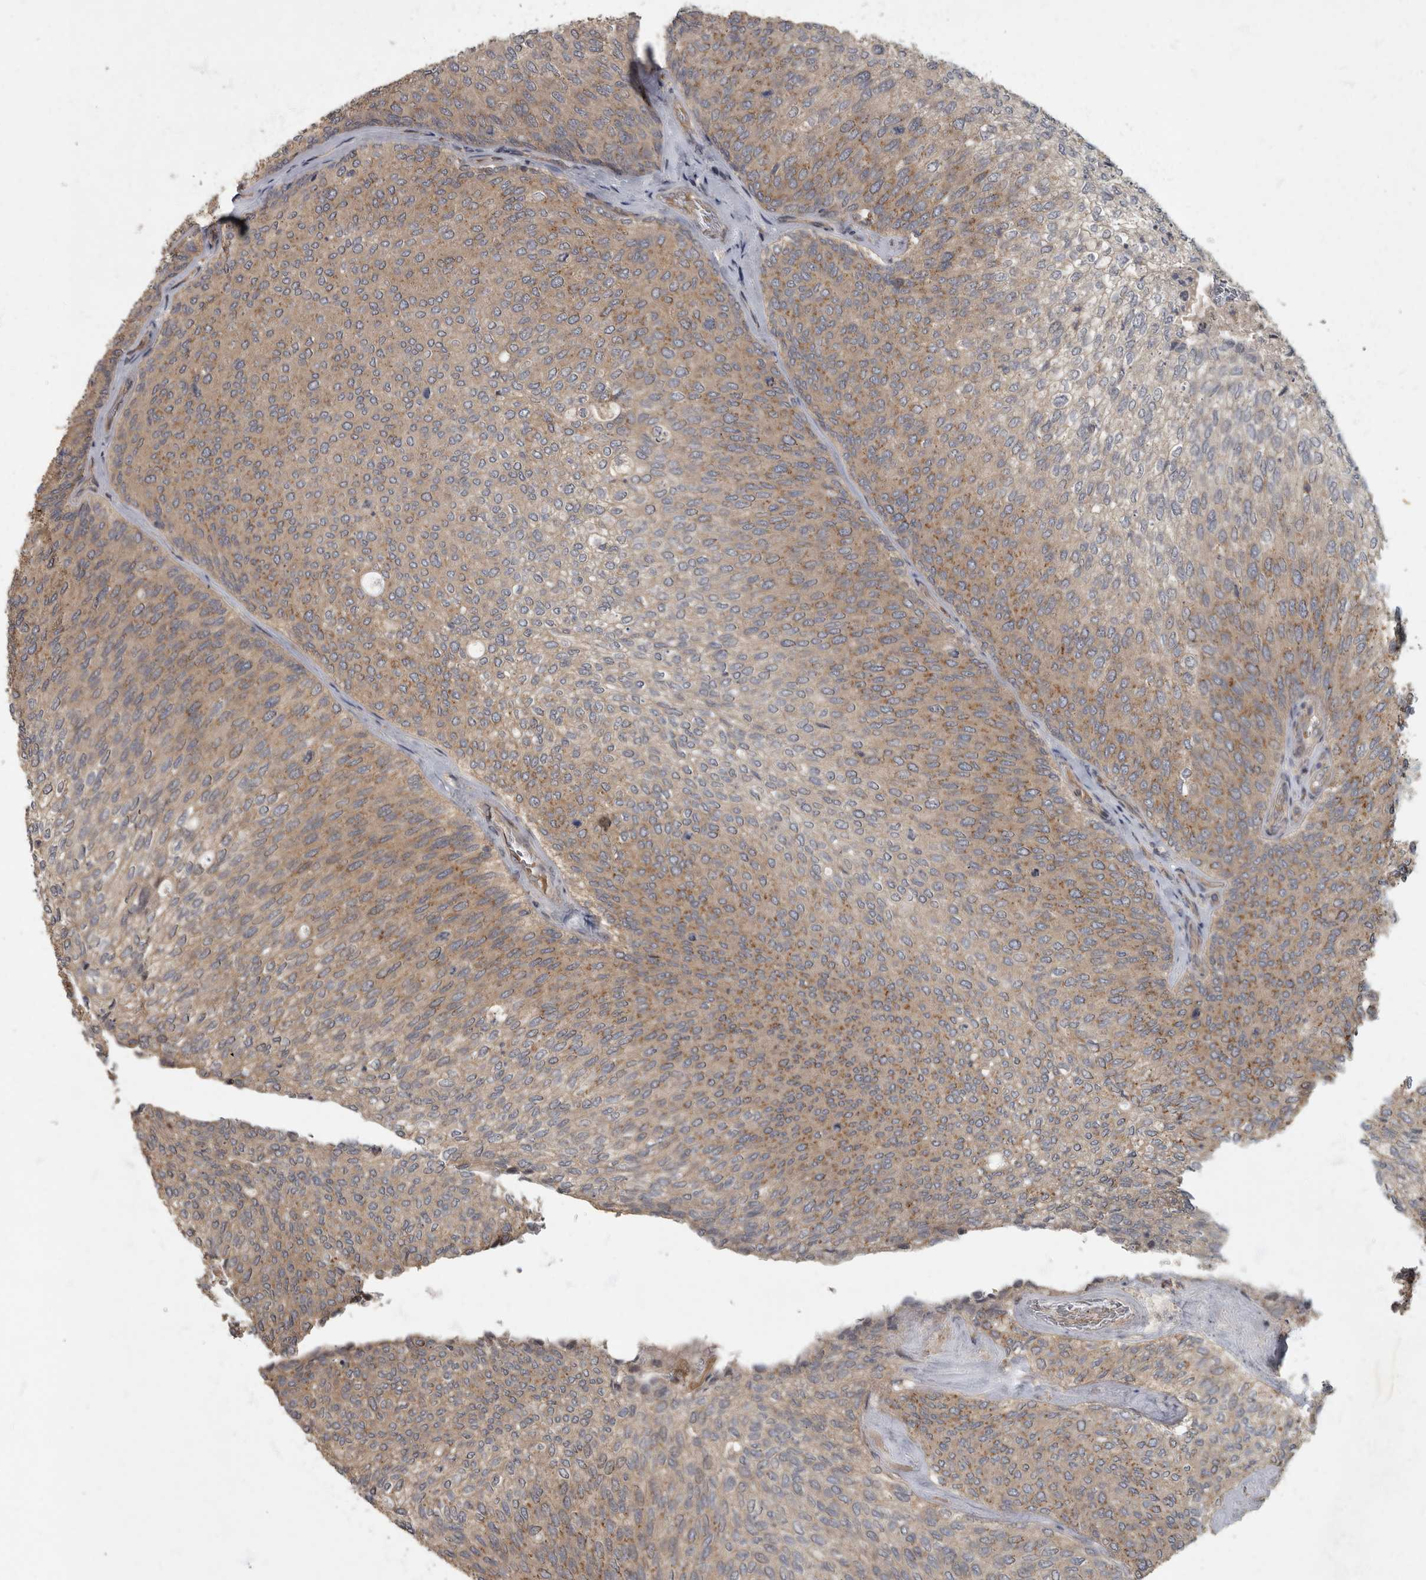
{"staining": {"intensity": "moderate", "quantity": ">75%", "location": "cytoplasmic/membranous"}, "tissue": "urothelial cancer", "cell_type": "Tumor cells", "image_type": "cancer", "snomed": [{"axis": "morphology", "description": "Urothelial carcinoma, Low grade"}, {"axis": "topography", "description": "Urinary bladder"}], "caption": "A high-resolution micrograph shows IHC staining of urothelial cancer, which reveals moderate cytoplasmic/membranous staining in about >75% of tumor cells.", "gene": "IQCK", "patient": {"sex": "female", "age": 79}}